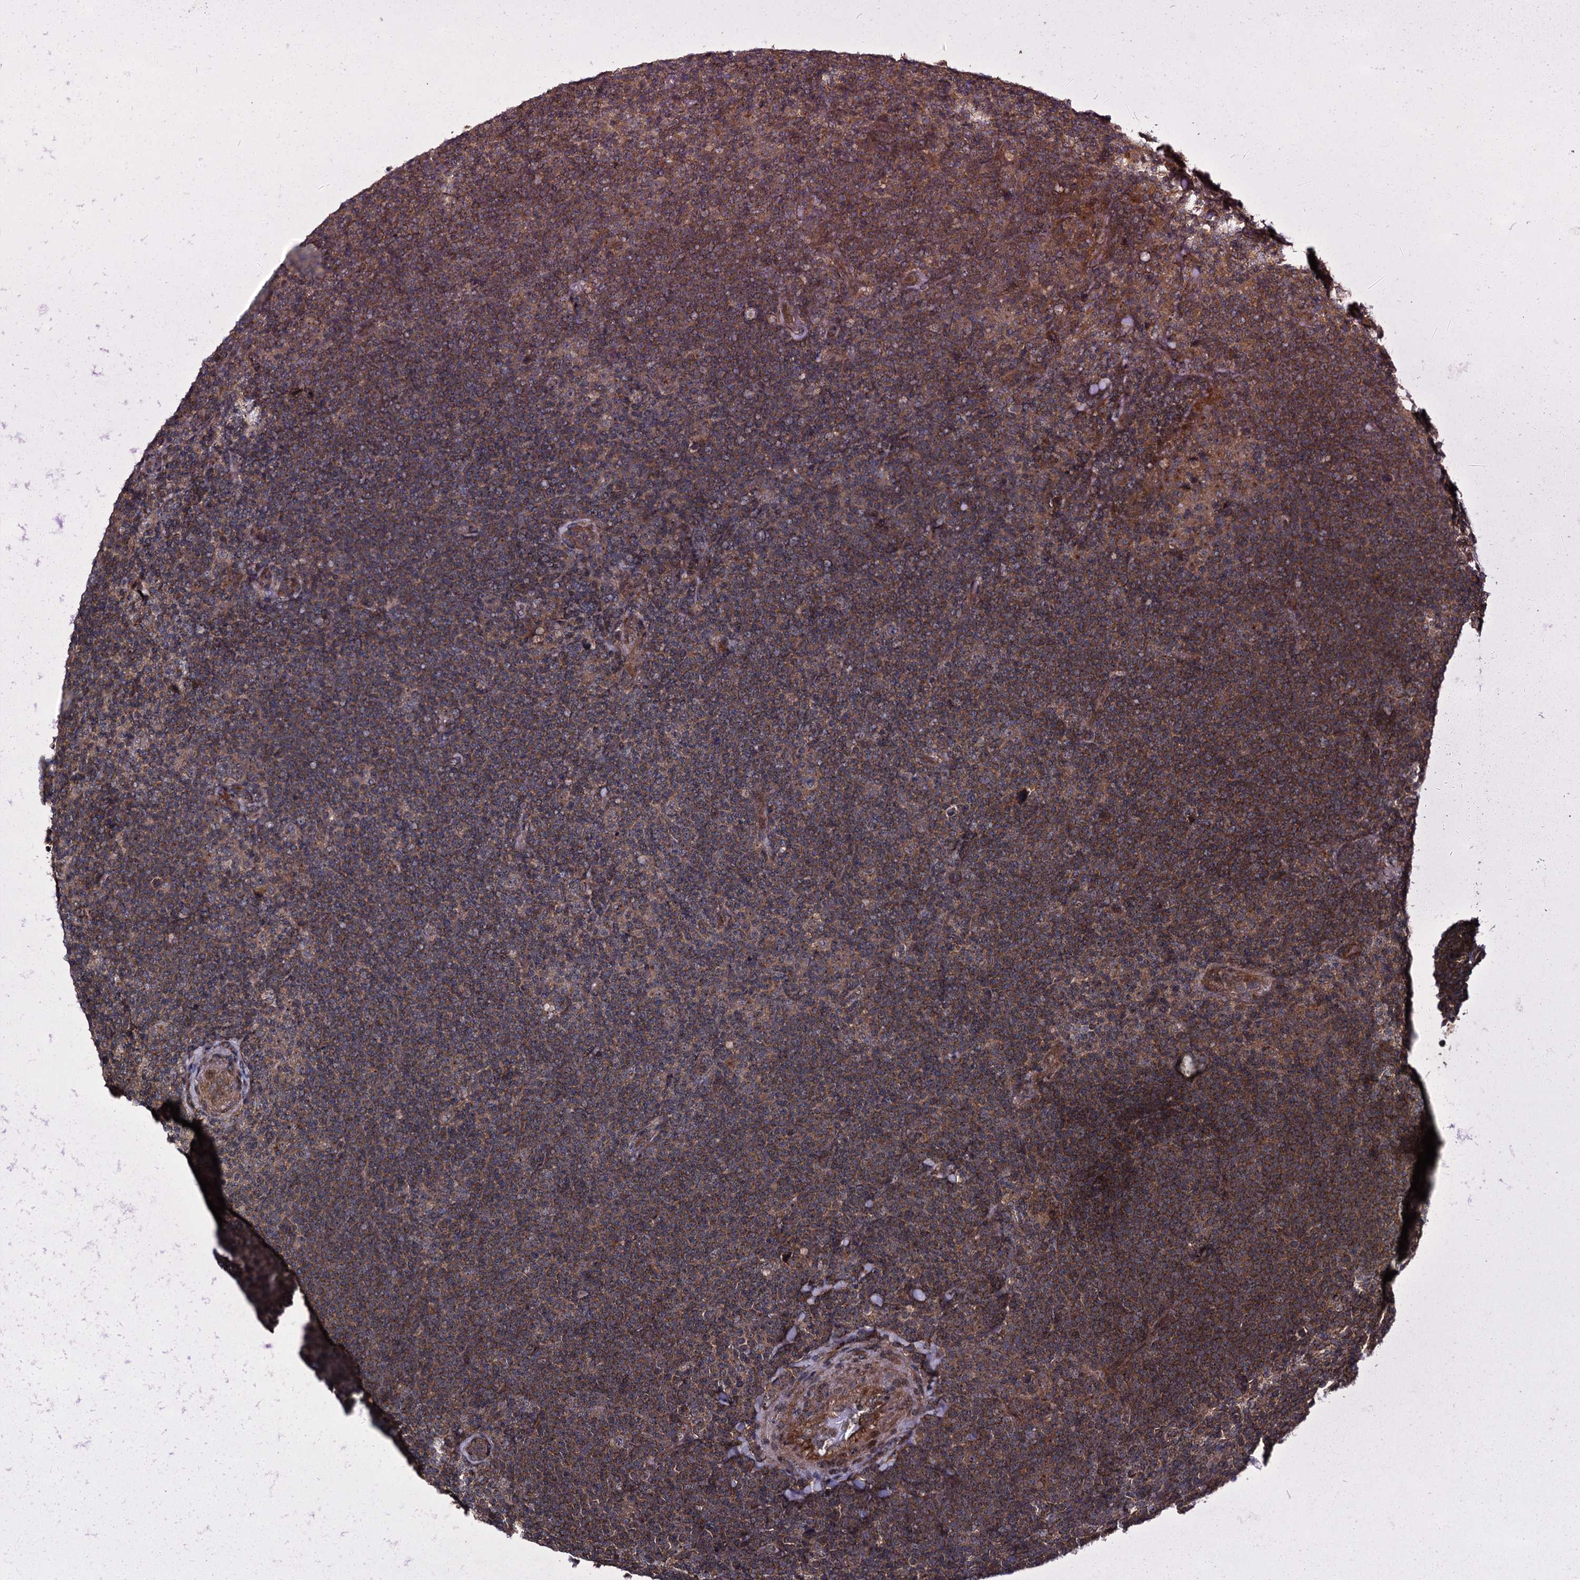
{"staining": {"intensity": "moderate", "quantity": ">75%", "location": "cytoplasmic/membranous"}, "tissue": "lymphoma", "cell_type": "Tumor cells", "image_type": "cancer", "snomed": [{"axis": "morphology", "description": "Hodgkin's disease, NOS"}, {"axis": "topography", "description": "Lymph node"}], "caption": "Immunohistochemistry photomicrograph of neoplastic tissue: human lymphoma stained using IHC reveals medium levels of moderate protein expression localized specifically in the cytoplasmic/membranous of tumor cells, appearing as a cytoplasmic/membranous brown color.", "gene": "KXD1", "patient": {"sex": "female", "age": 57}}